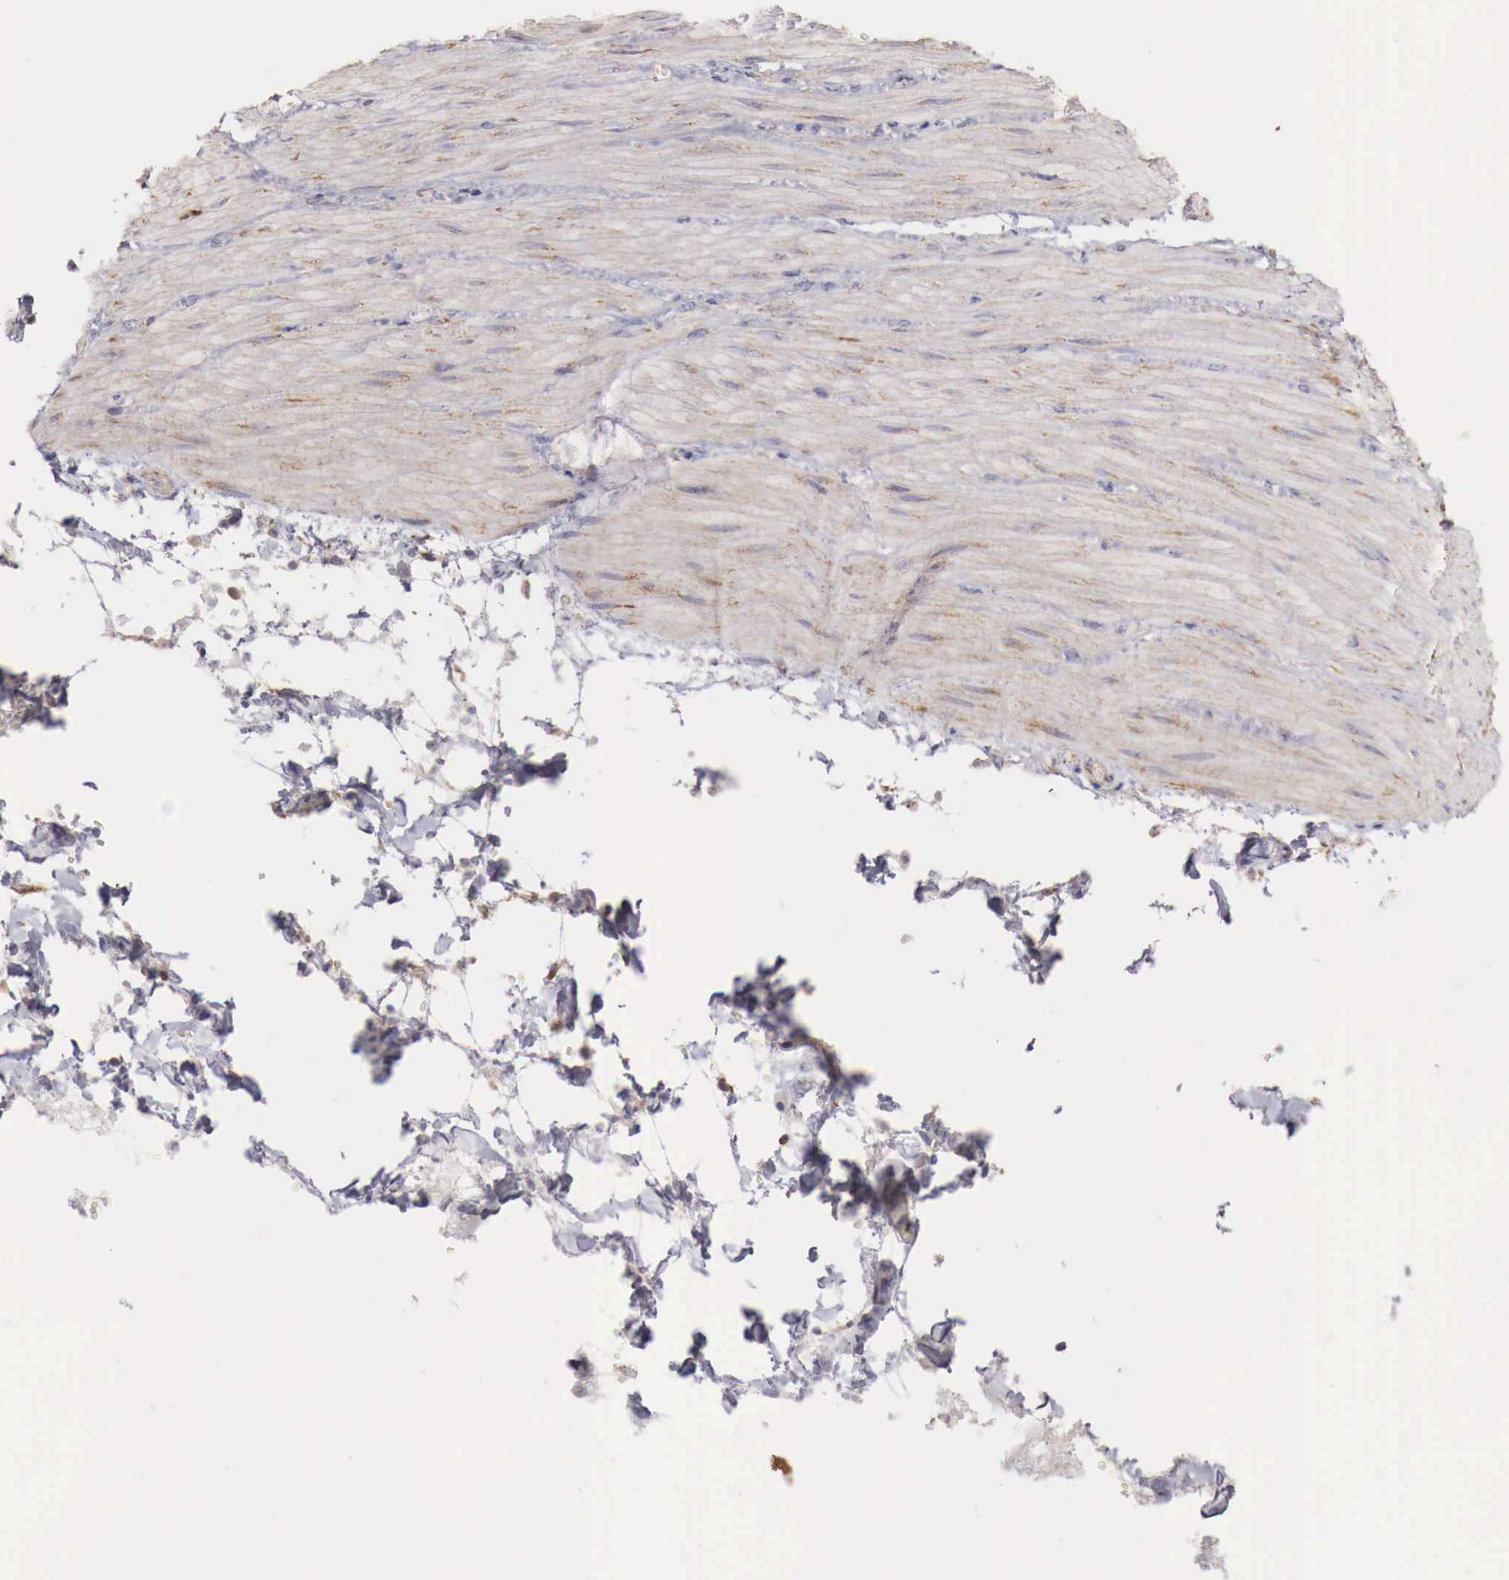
{"staining": {"intensity": "weak", "quantity": "25%-75%", "location": "cytoplasmic/membranous"}, "tissue": "smooth muscle", "cell_type": "Smooth muscle cells", "image_type": "normal", "snomed": [{"axis": "morphology", "description": "Normal tissue, NOS"}, {"axis": "topography", "description": "Duodenum"}], "caption": "Immunohistochemical staining of benign smooth muscle demonstrates low levels of weak cytoplasmic/membranous positivity in about 25%-75% of smooth muscle cells.", "gene": "XPNPEP3", "patient": {"sex": "male", "age": 63}}